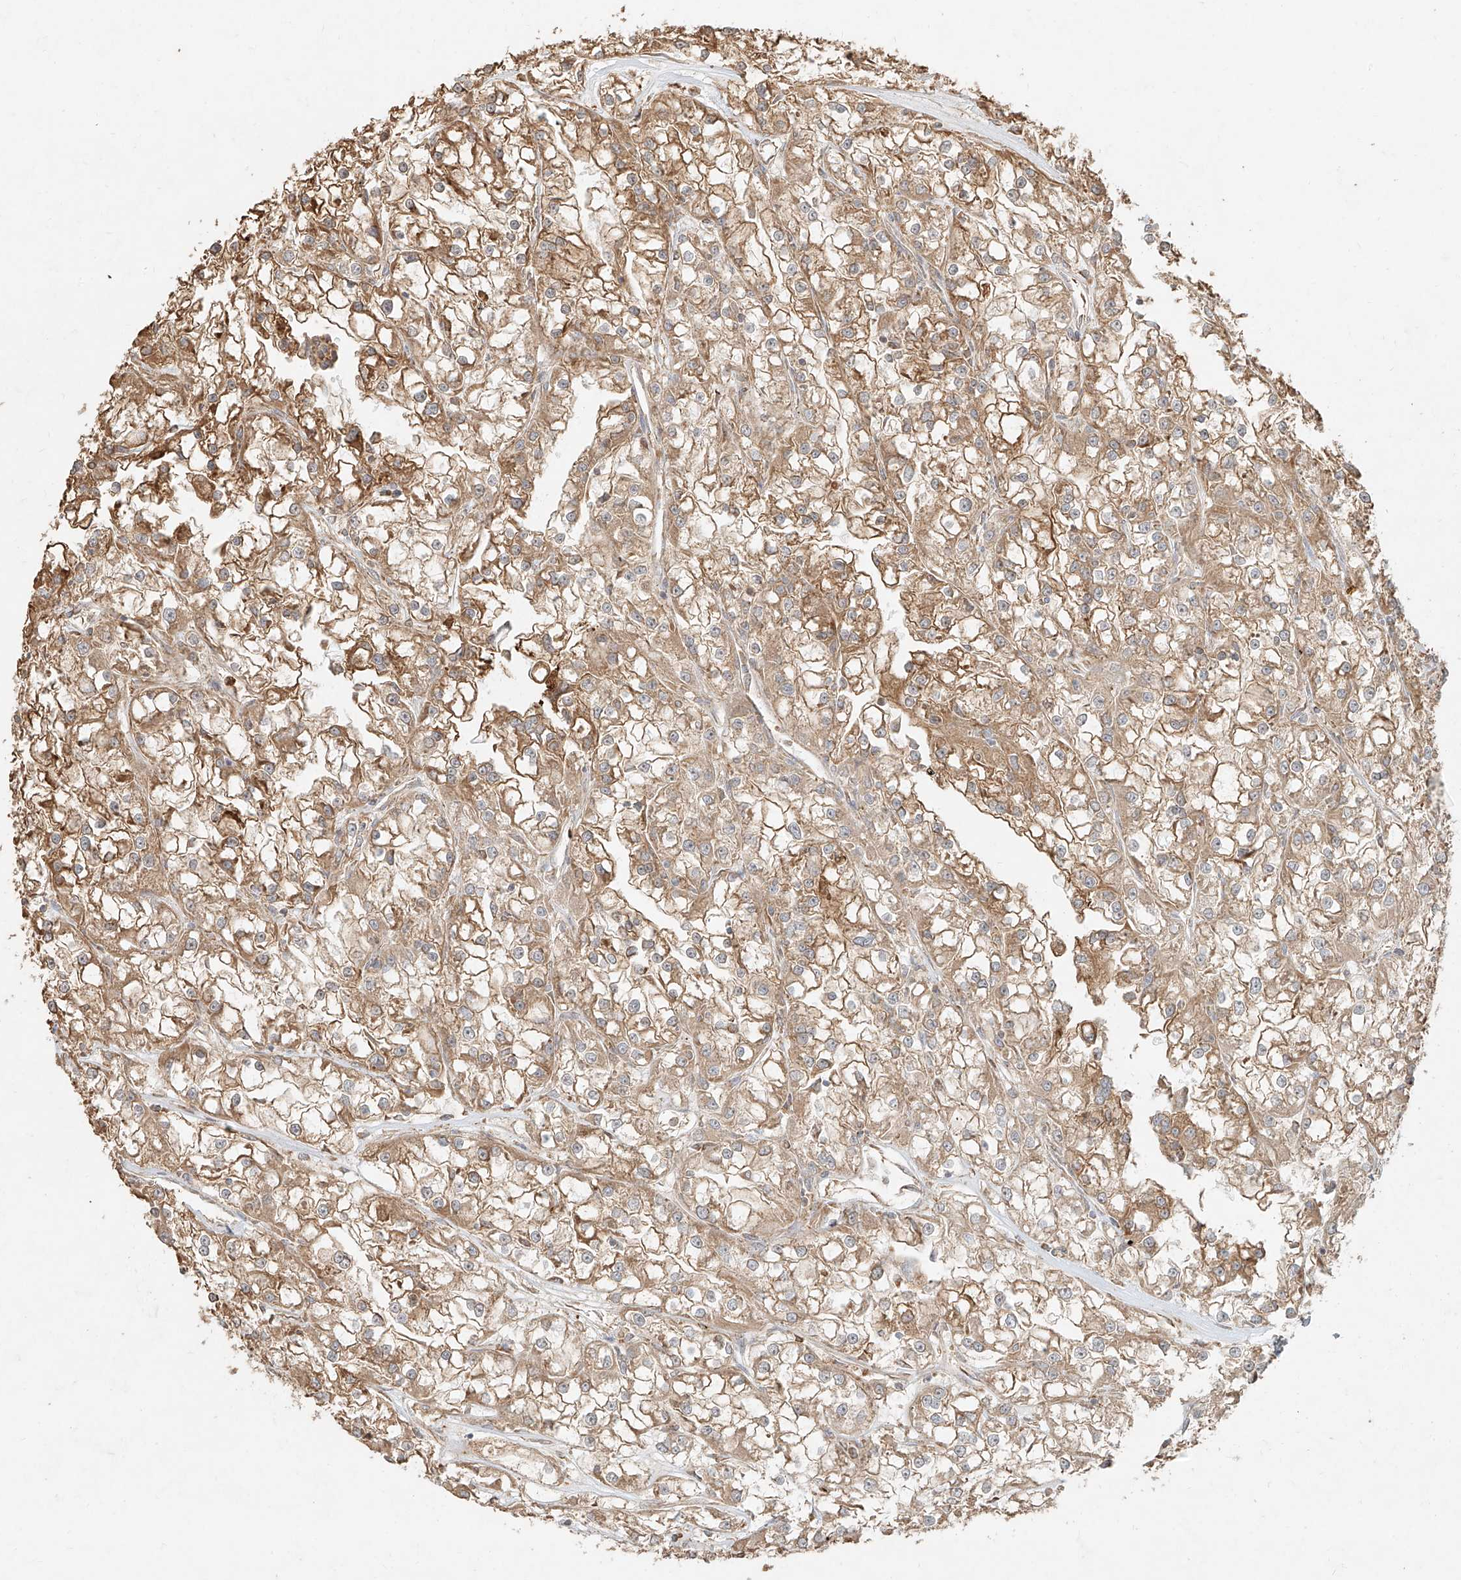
{"staining": {"intensity": "moderate", "quantity": ">75%", "location": "cytoplasmic/membranous"}, "tissue": "renal cancer", "cell_type": "Tumor cells", "image_type": "cancer", "snomed": [{"axis": "morphology", "description": "Adenocarcinoma, NOS"}, {"axis": "topography", "description": "Kidney"}], "caption": "Moderate cytoplasmic/membranous positivity is present in about >75% of tumor cells in renal adenocarcinoma.", "gene": "EFNB1", "patient": {"sex": "female", "age": 52}}